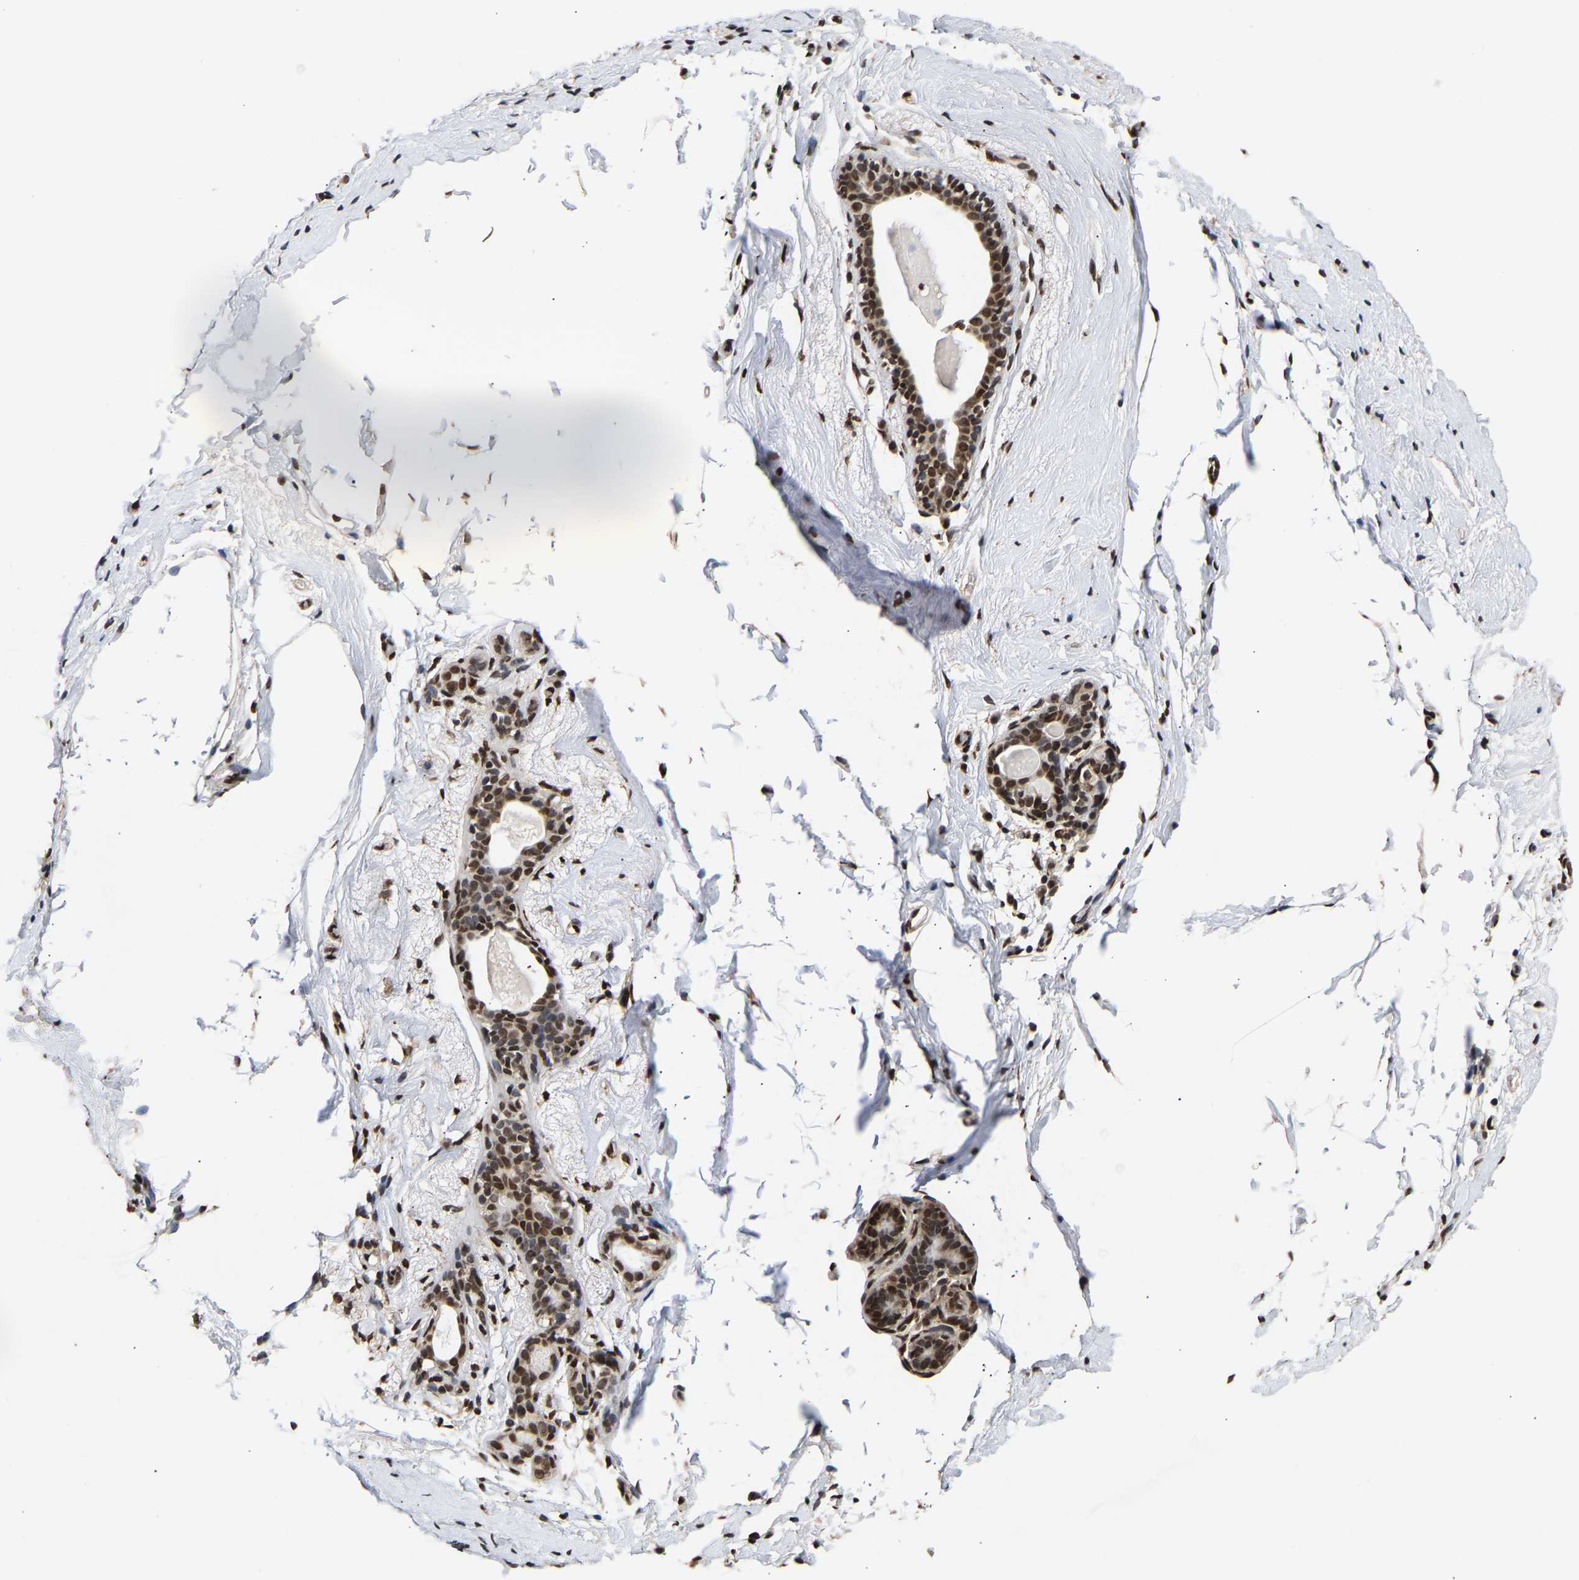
{"staining": {"intensity": "strong", "quantity": ">75%", "location": "nuclear"}, "tissue": "breast", "cell_type": "Adipocytes", "image_type": "normal", "snomed": [{"axis": "morphology", "description": "Normal tissue, NOS"}, {"axis": "topography", "description": "Breast"}], "caption": "Immunohistochemistry photomicrograph of normal breast: human breast stained using immunohistochemistry exhibits high levels of strong protein expression localized specifically in the nuclear of adipocytes, appearing as a nuclear brown color.", "gene": "PSIP1", "patient": {"sex": "female", "age": 62}}